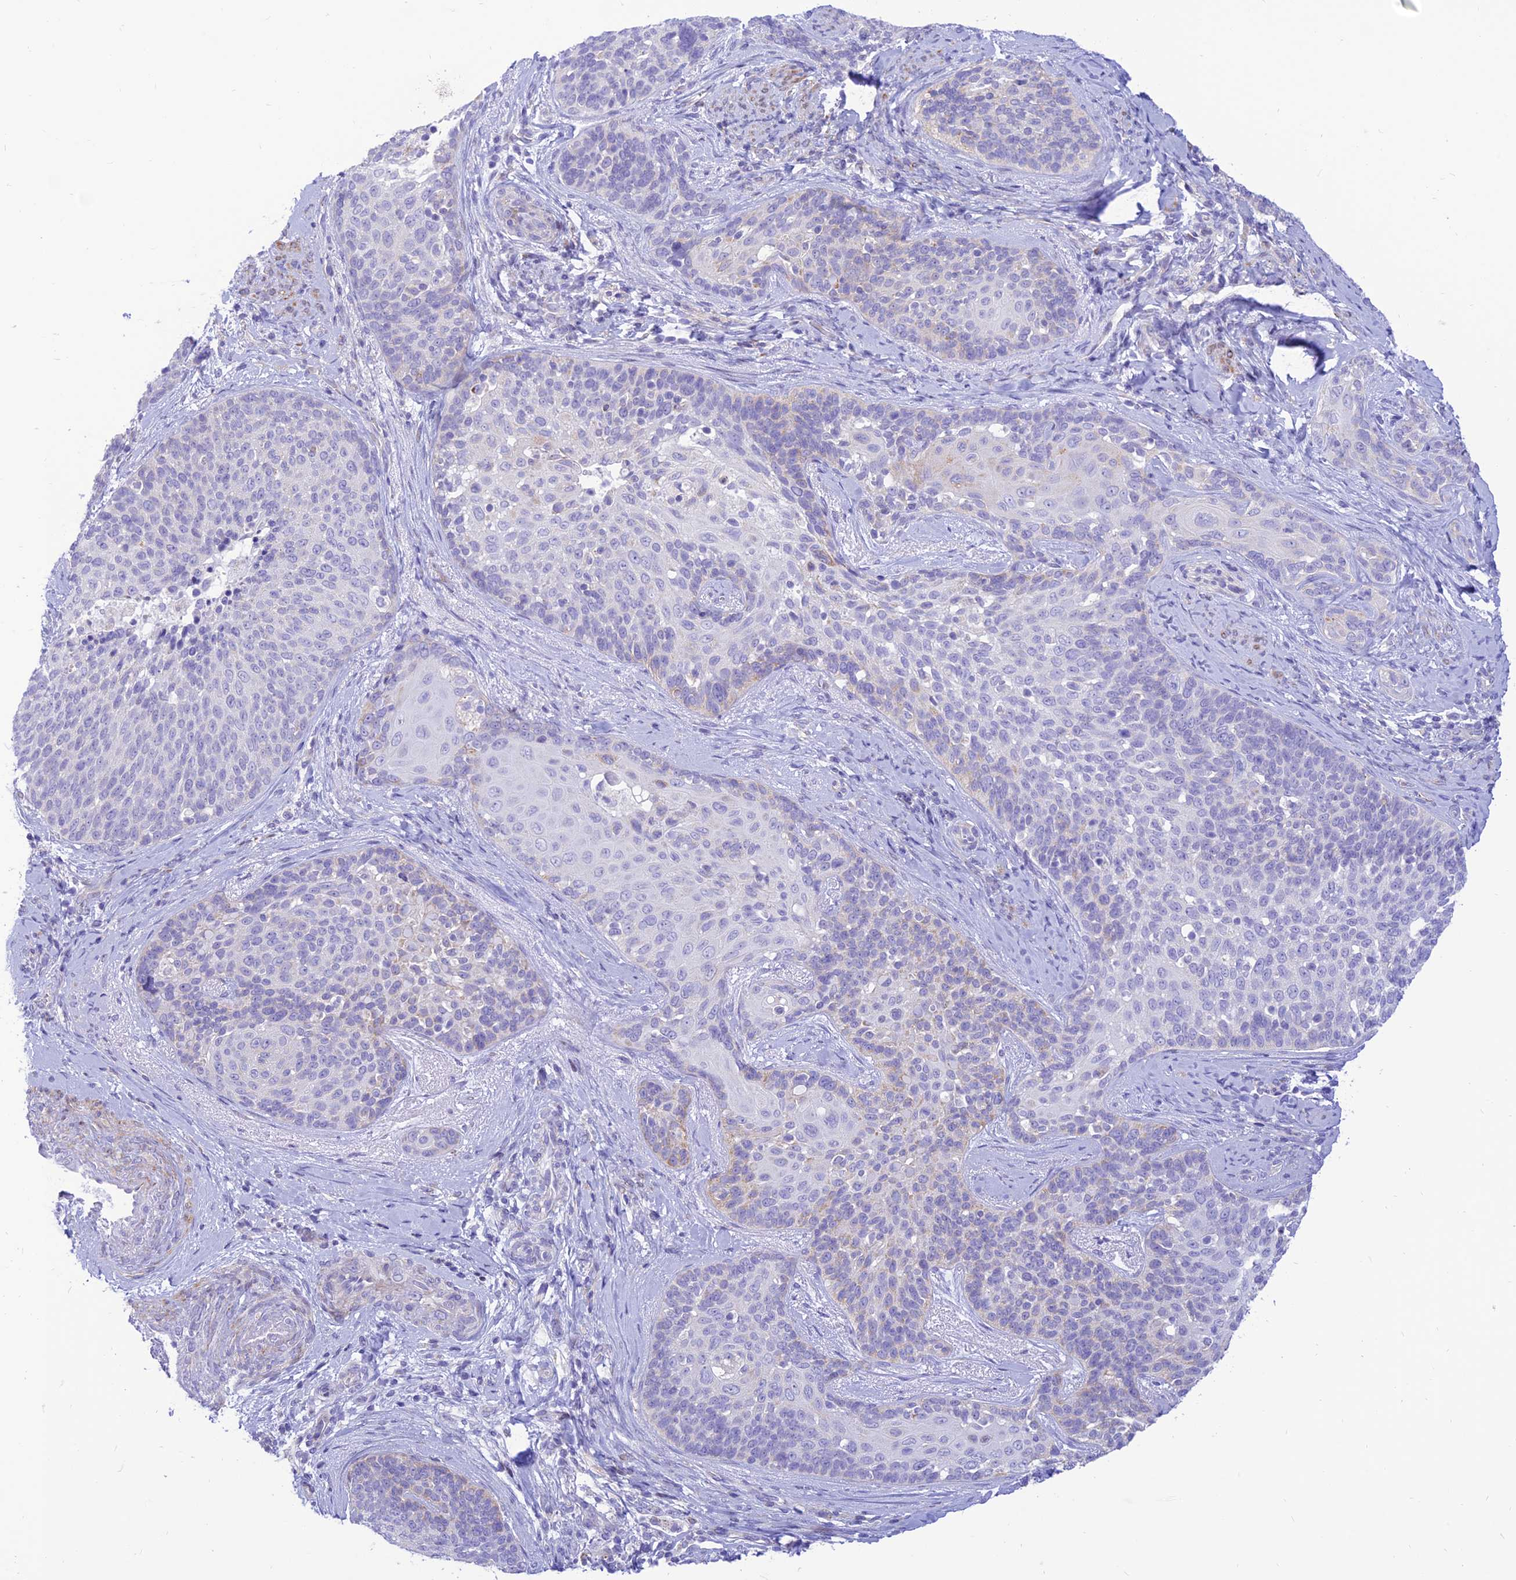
{"staining": {"intensity": "negative", "quantity": "none", "location": "none"}, "tissue": "cervical cancer", "cell_type": "Tumor cells", "image_type": "cancer", "snomed": [{"axis": "morphology", "description": "Squamous cell carcinoma, NOS"}, {"axis": "topography", "description": "Cervix"}], "caption": "Immunohistochemistry (IHC) micrograph of neoplastic tissue: human squamous cell carcinoma (cervical) stained with DAB displays no significant protein positivity in tumor cells.", "gene": "FAM186B", "patient": {"sex": "female", "age": 50}}